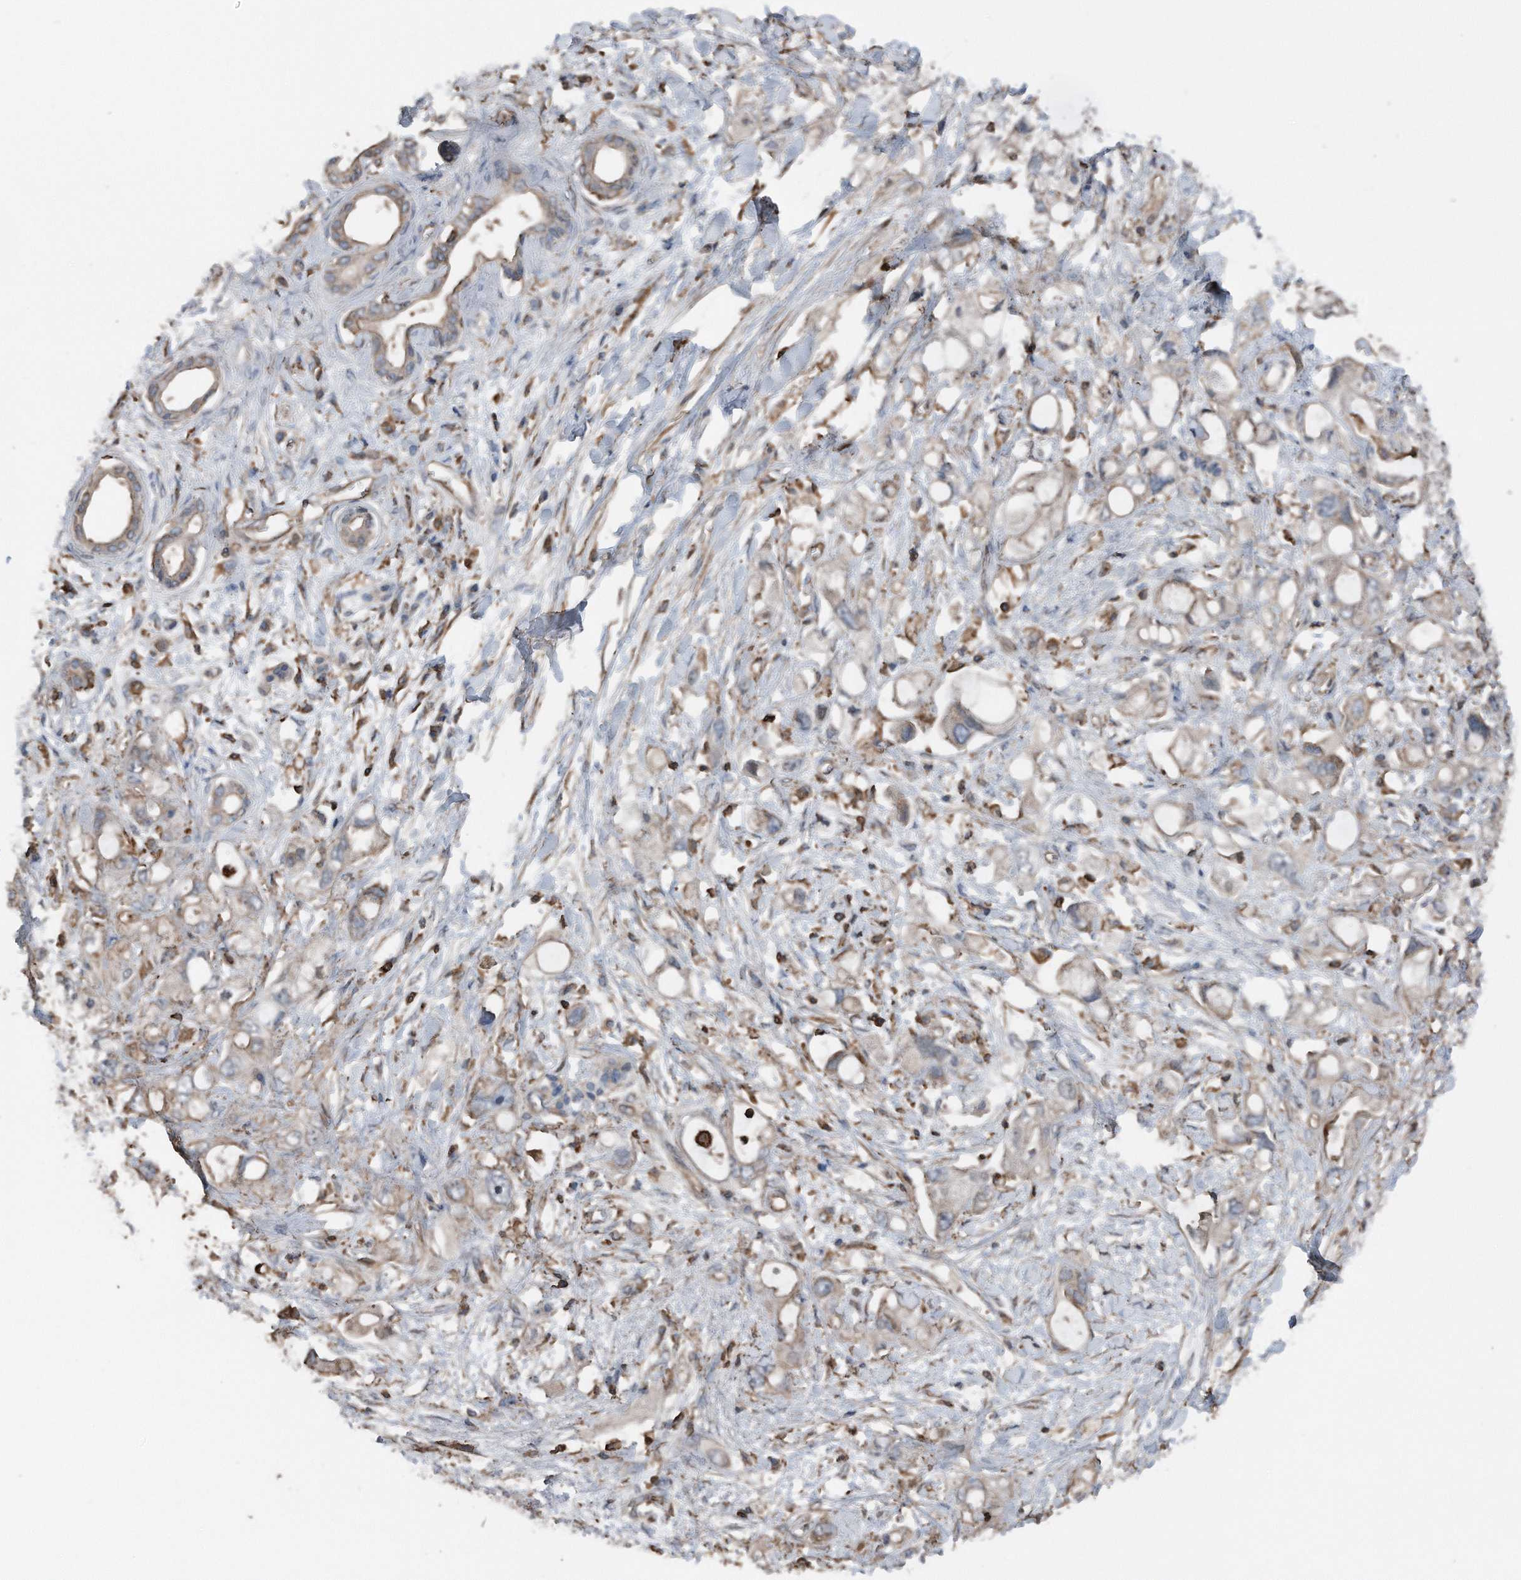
{"staining": {"intensity": "weak", "quantity": "25%-75%", "location": "cytoplasmic/membranous"}, "tissue": "pancreatic cancer", "cell_type": "Tumor cells", "image_type": "cancer", "snomed": [{"axis": "morphology", "description": "Adenocarcinoma, NOS"}, {"axis": "topography", "description": "Pancreas"}], "caption": "Adenocarcinoma (pancreatic) stained with a protein marker displays weak staining in tumor cells.", "gene": "RSPO3", "patient": {"sex": "female", "age": 56}}